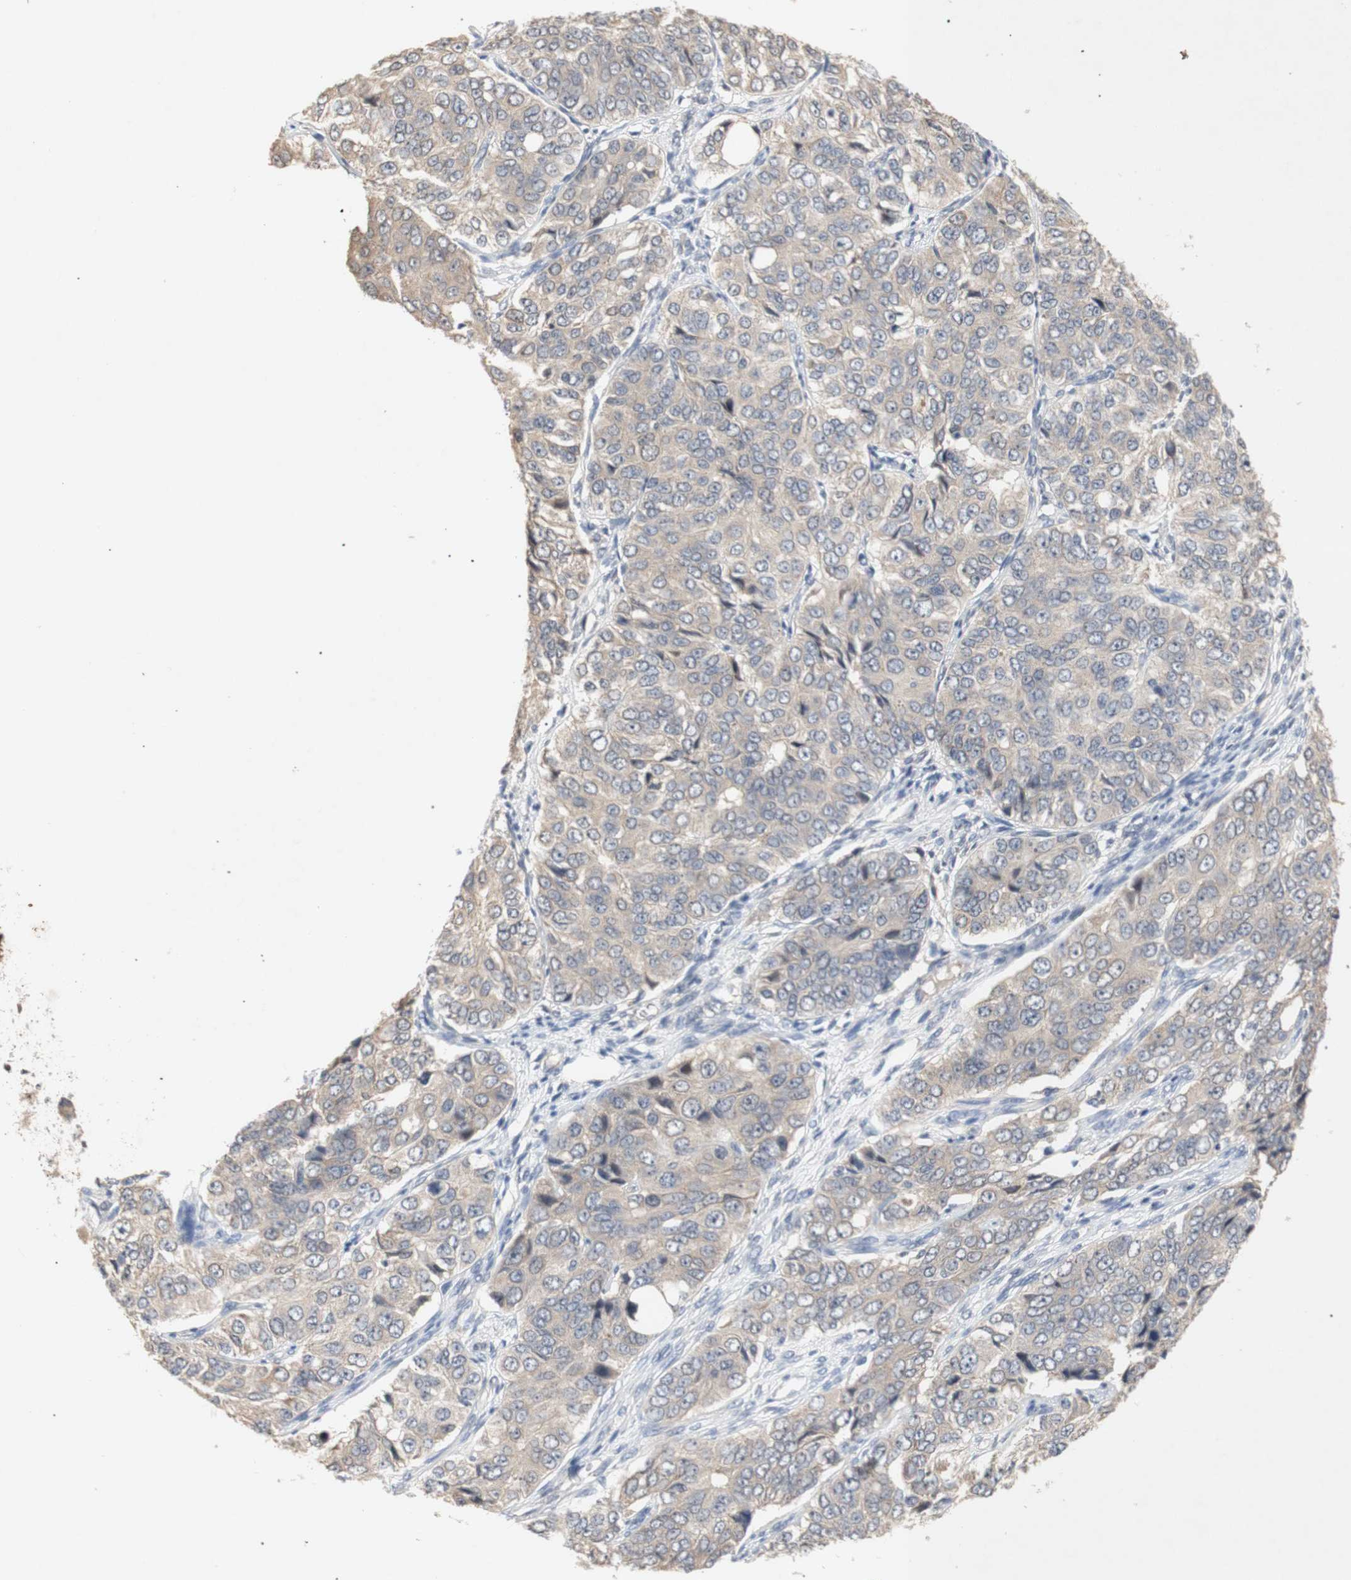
{"staining": {"intensity": "weak", "quantity": ">75%", "location": "cytoplasmic/membranous"}, "tissue": "ovarian cancer", "cell_type": "Tumor cells", "image_type": "cancer", "snomed": [{"axis": "morphology", "description": "Carcinoma, endometroid"}, {"axis": "topography", "description": "Ovary"}], "caption": "Brown immunohistochemical staining in ovarian endometroid carcinoma exhibits weak cytoplasmic/membranous positivity in approximately >75% of tumor cells.", "gene": "FOSB", "patient": {"sex": "female", "age": 51}}